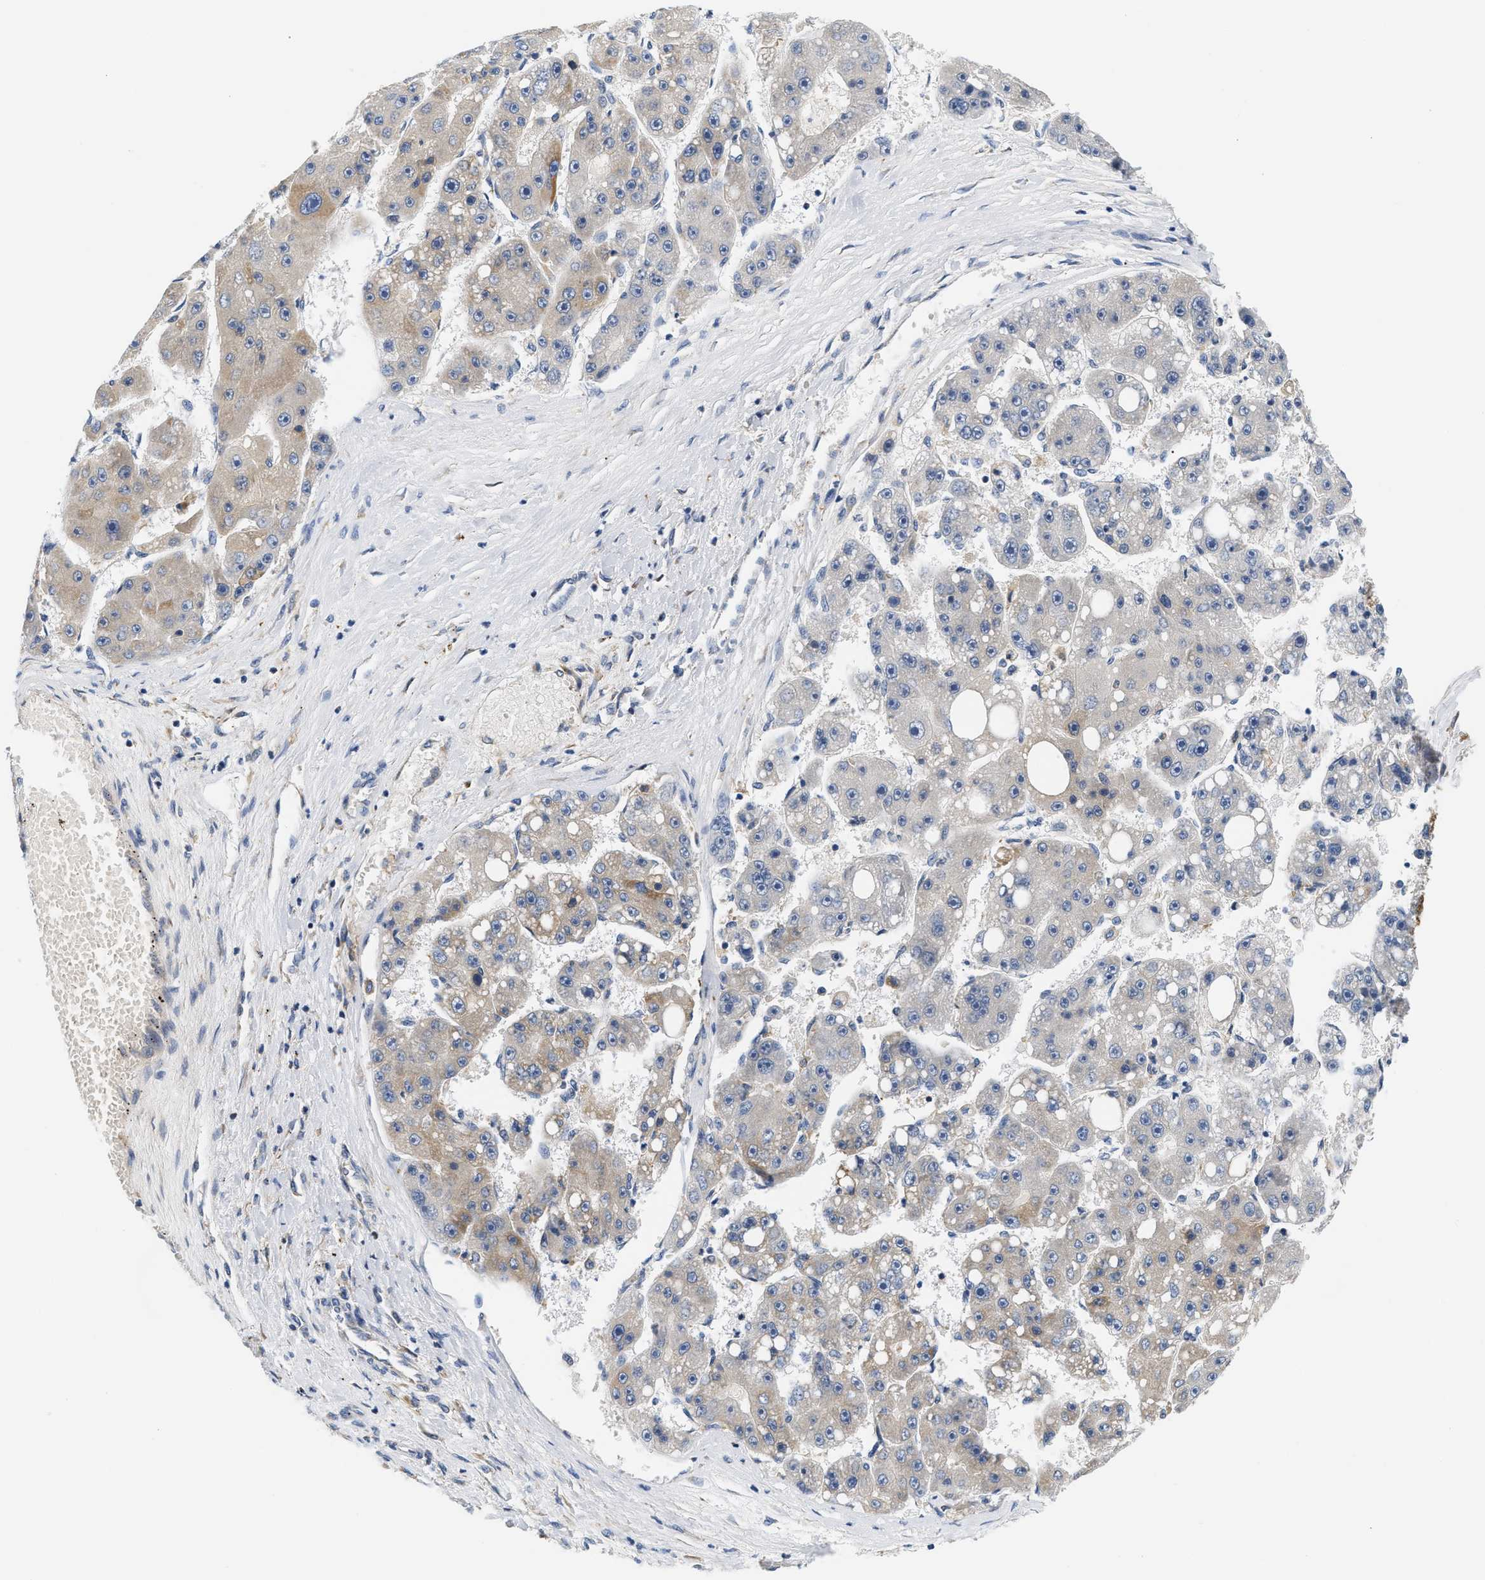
{"staining": {"intensity": "weak", "quantity": "<25%", "location": "cytoplasmic/membranous"}, "tissue": "liver cancer", "cell_type": "Tumor cells", "image_type": "cancer", "snomed": [{"axis": "morphology", "description": "Carcinoma, Hepatocellular, NOS"}, {"axis": "topography", "description": "Liver"}], "caption": "Immunohistochemistry photomicrograph of neoplastic tissue: liver cancer stained with DAB demonstrates no significant protein expression in tumor cells. (DAB immunohistochemistry (IHC), high magnification).", "gene": "HDHD3", "patient": {"sex": "female", "age": 61}}